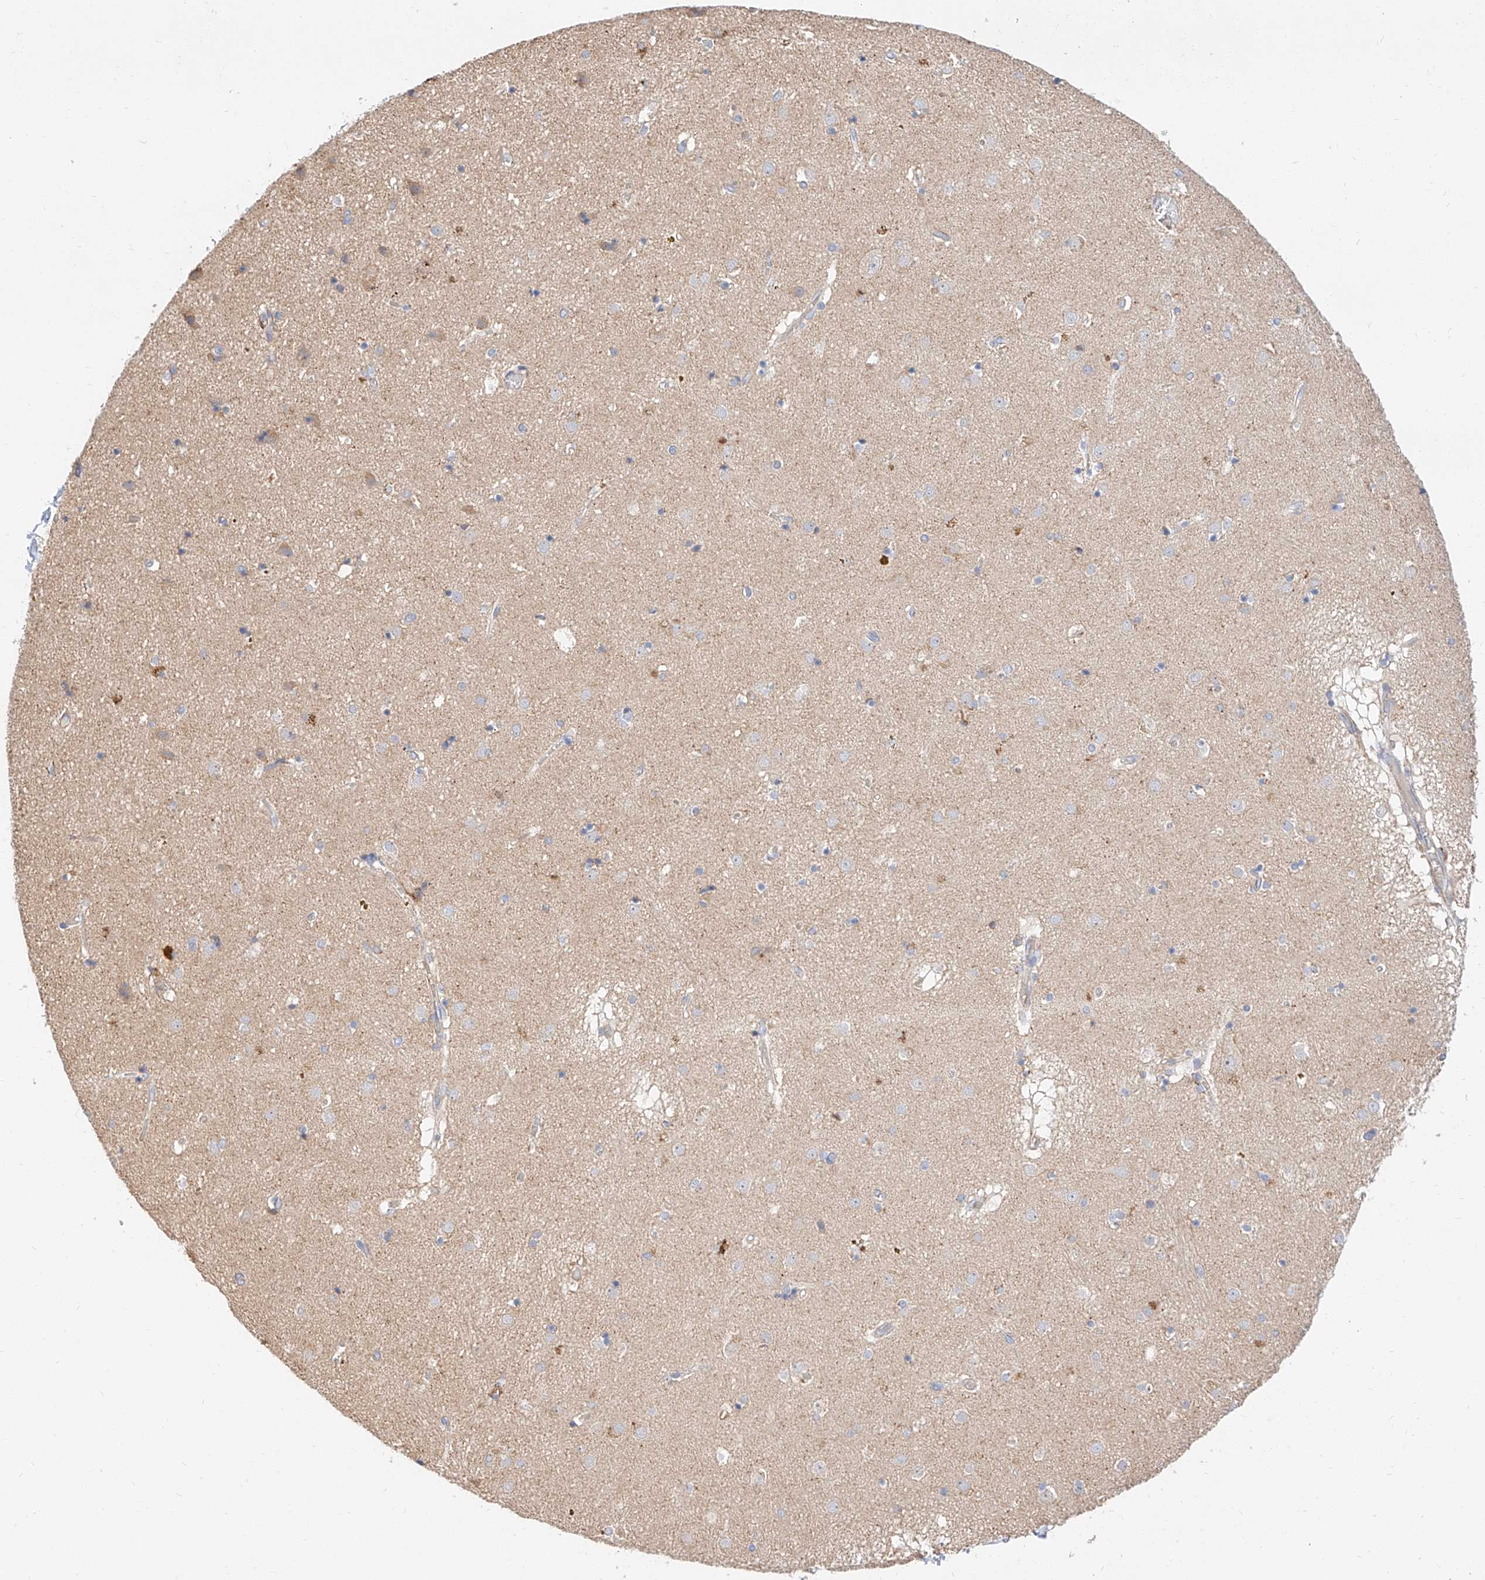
{"staining": {"intensity": "weak", "quantity": "<25%", "location": "cytoplasmic/membranous"}, "tissue": "caudate", "cell_type": "Glial cells", "image_type": "normal", "snomed": [{"axis": "morphology", "description": "Normal tissue, NOS"}, {"axis": "topography", "description": "Lateral ventricle wall"}], "caption": "Immunohistochemical staining of benign caudate displays no significant expression in glial cells.", "gene": "GLMN", "patient": {"sex": "male", "age": 70}}